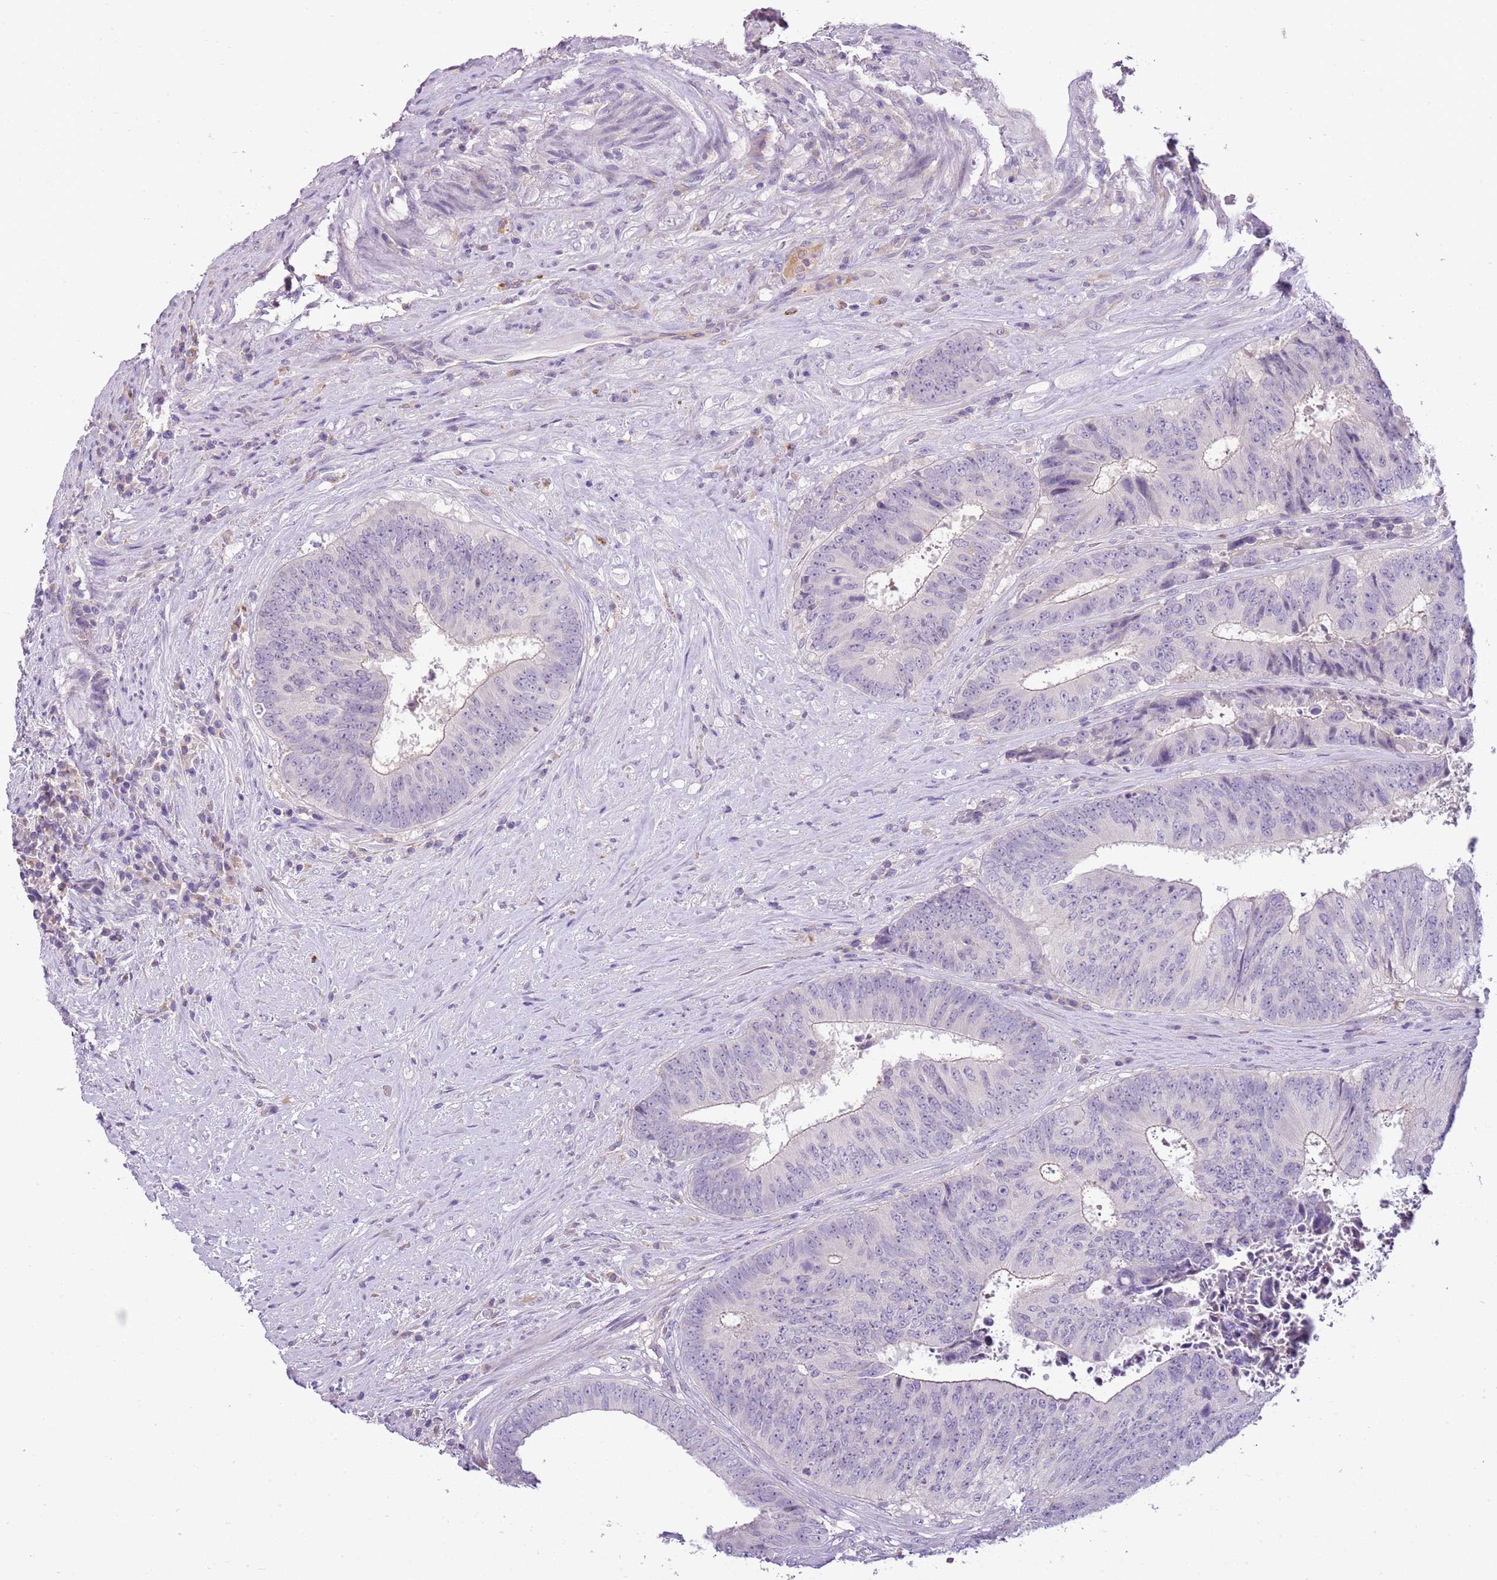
{"staining": {"intensity": "negative", "quantity": "none", "location": "none"}, "tissue": "colorectal cancer", "cell_type": "Tumor cells", "image_type": "cancer", "snomed": [{"axis": "morphology", "description": "Adenocarcinoma, NOS"}, {"axis": "topography", "description": "Rectum"}], "caption": "DAB immunohistochemical staining of colorectal cancer shows no significant staining in tumor cells. (Brightfield microscopy of DAB IHC at high magnification).", "gene": "SCAMP5", "patient": {"sex": "male", "age": 72}}